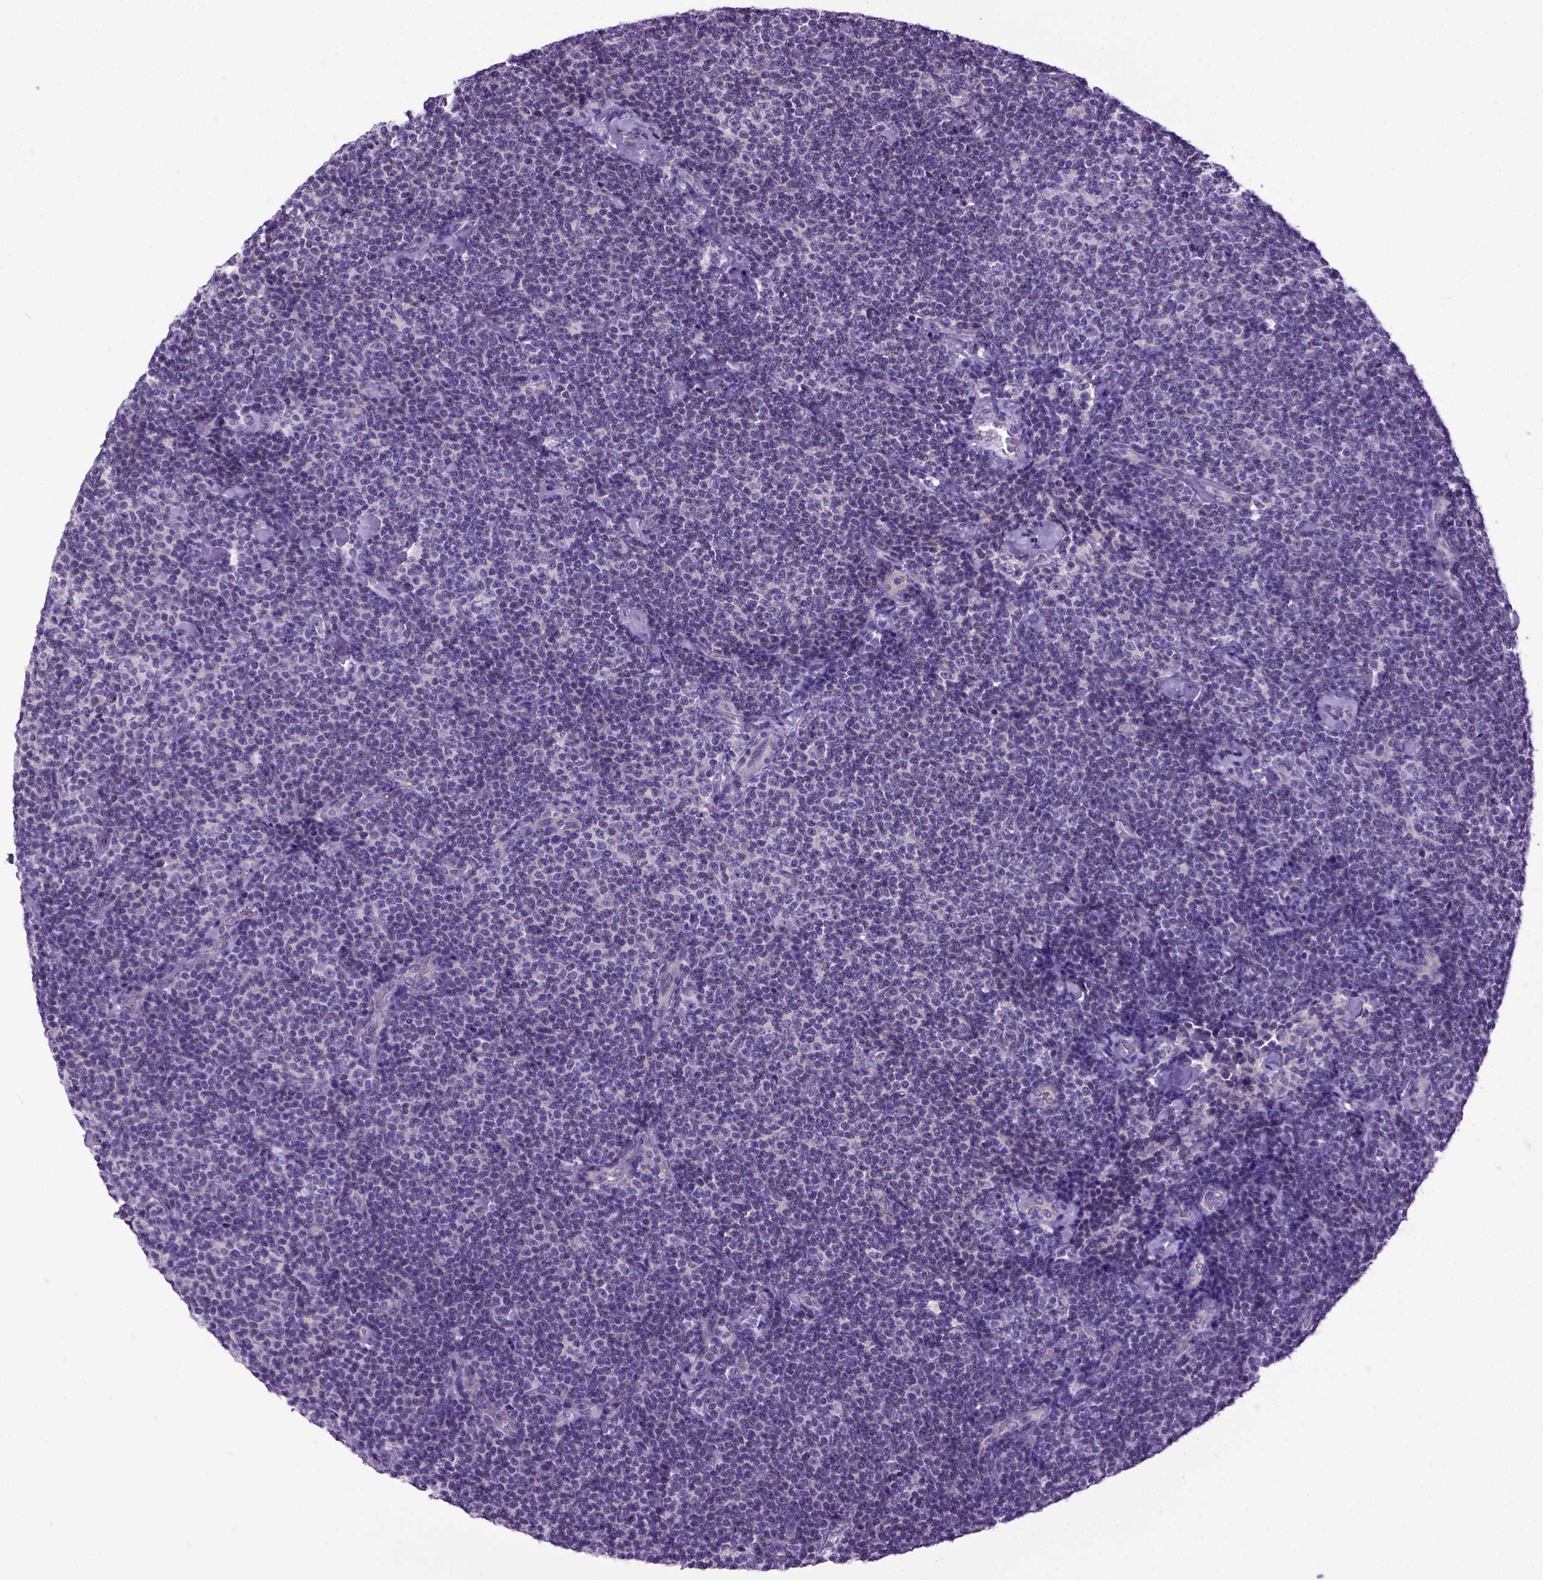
{"staining": {"intensity": "negative", "quantity": "none", "location": "none"}, "tissue": "lymphoma", "cell_type": "Tumor cells", "image_type": "cancer", "snomed": [{"axis": "morphology", "description": "Malignant lymphoma, non-Hodgkin's type, Low grade"}, {"axis": "topography", "description": "Lymph node"}], "caption": "Malignant lymphoma, non-Hodgkin's type (low-grade) was stained to show a protein in brown. There is no significant positivity in tumor cells. (DAB IHC, high magnification).", "gene": "NEK5", "patient": {"sex": "male", "age": 81}}